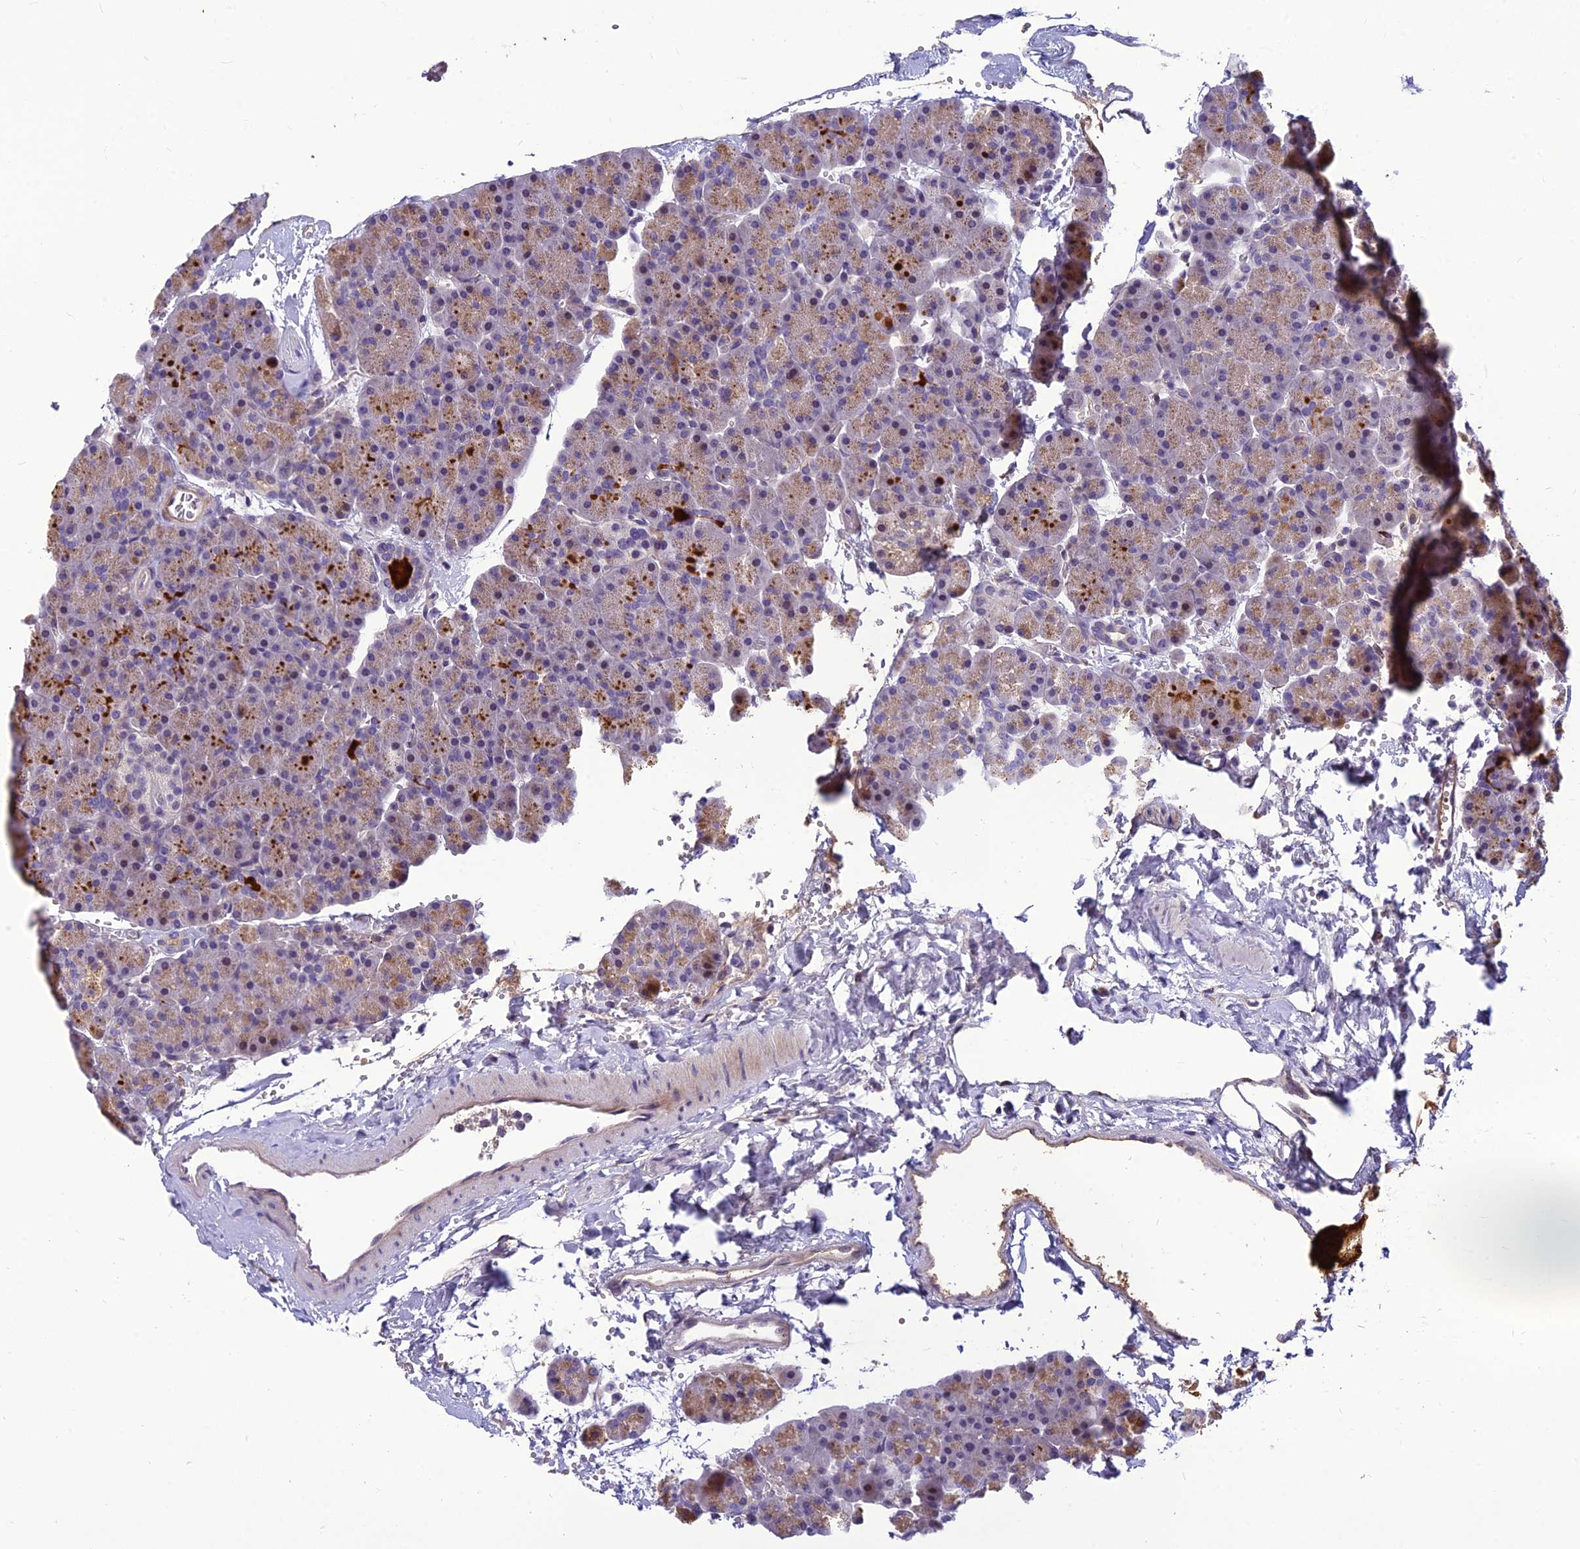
{"staining": {"intensity": "moderate", "quantity": "25%-75%", "location": "cytoplasmic/membranous"}, "tissue": "pancreas", "cell_type": "Exocrine glandular cells", "image_type": "normal", "snomed": [{"axis": "morphology", "description": "Normal tissue, NOS"}, {"axis": "topography", "description": "Pancreas"}], "caption": "The image reveals staining of normal pancreas, revealing moderate cytoplasmic/membranous protein expression (brown color) within exocrine glandular cells.", "gene": "CLEC11A", "patient": {"sex": "male", "age": 36}}